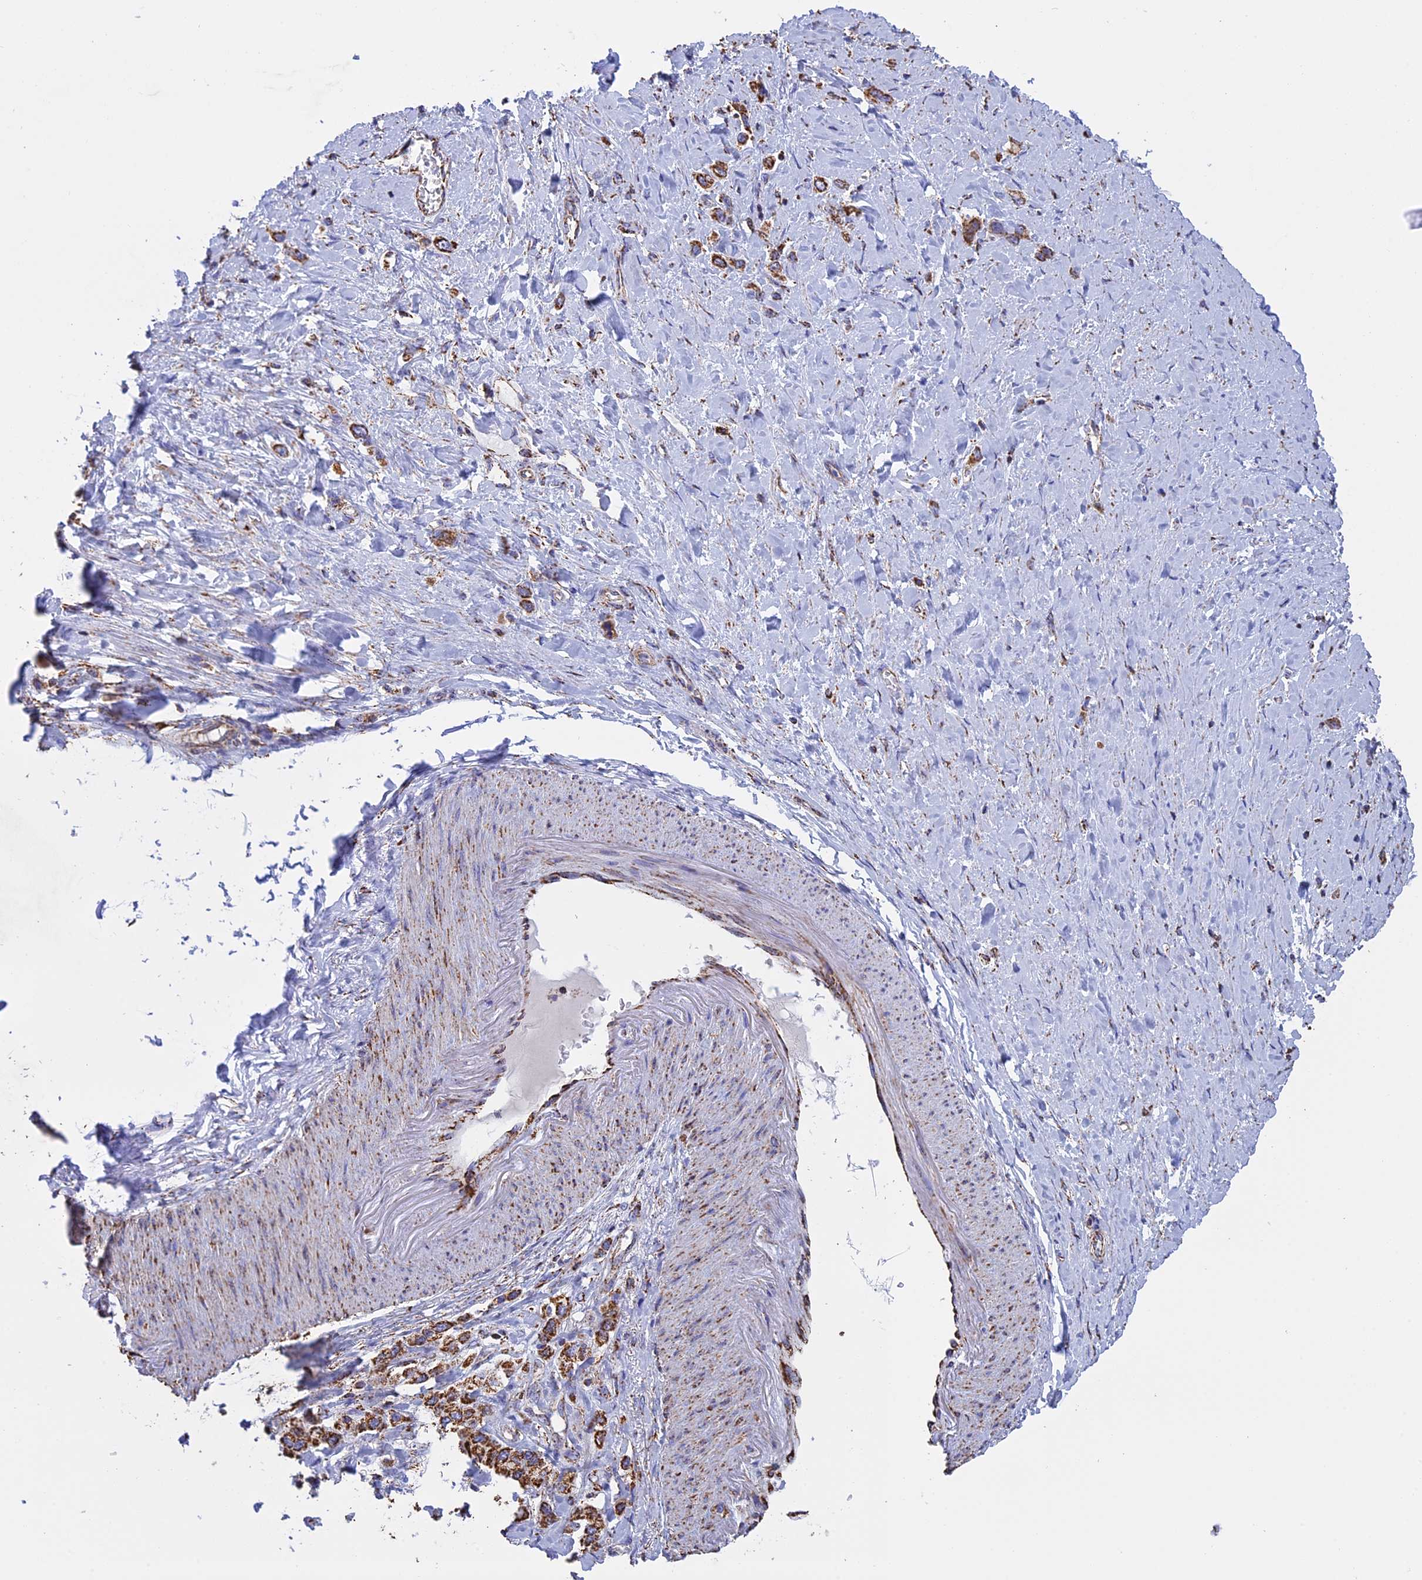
{"staining": {"intensity": "strong", "quantity": ">75%", "location": "cytoplasmic/membranous"}, "tissue": "stomach cancer", "cell_type": "Tumor cells", "image_type": "cancer", "snomed": [{"axis": "morphology", "description": "Adenocarcinoma, NOS"}, {"axis": "topography", "description": "Stomach"}], "caption": "Immunohistochemistry histopathology image of human stomach cancer stained for a protein (brown), which displays high levels of strong cytoplasmic/membranous staining in approximately >75% of tumor cells.", "gene": "KCNG1", "patient": {"sex": "female", "age": 65}}